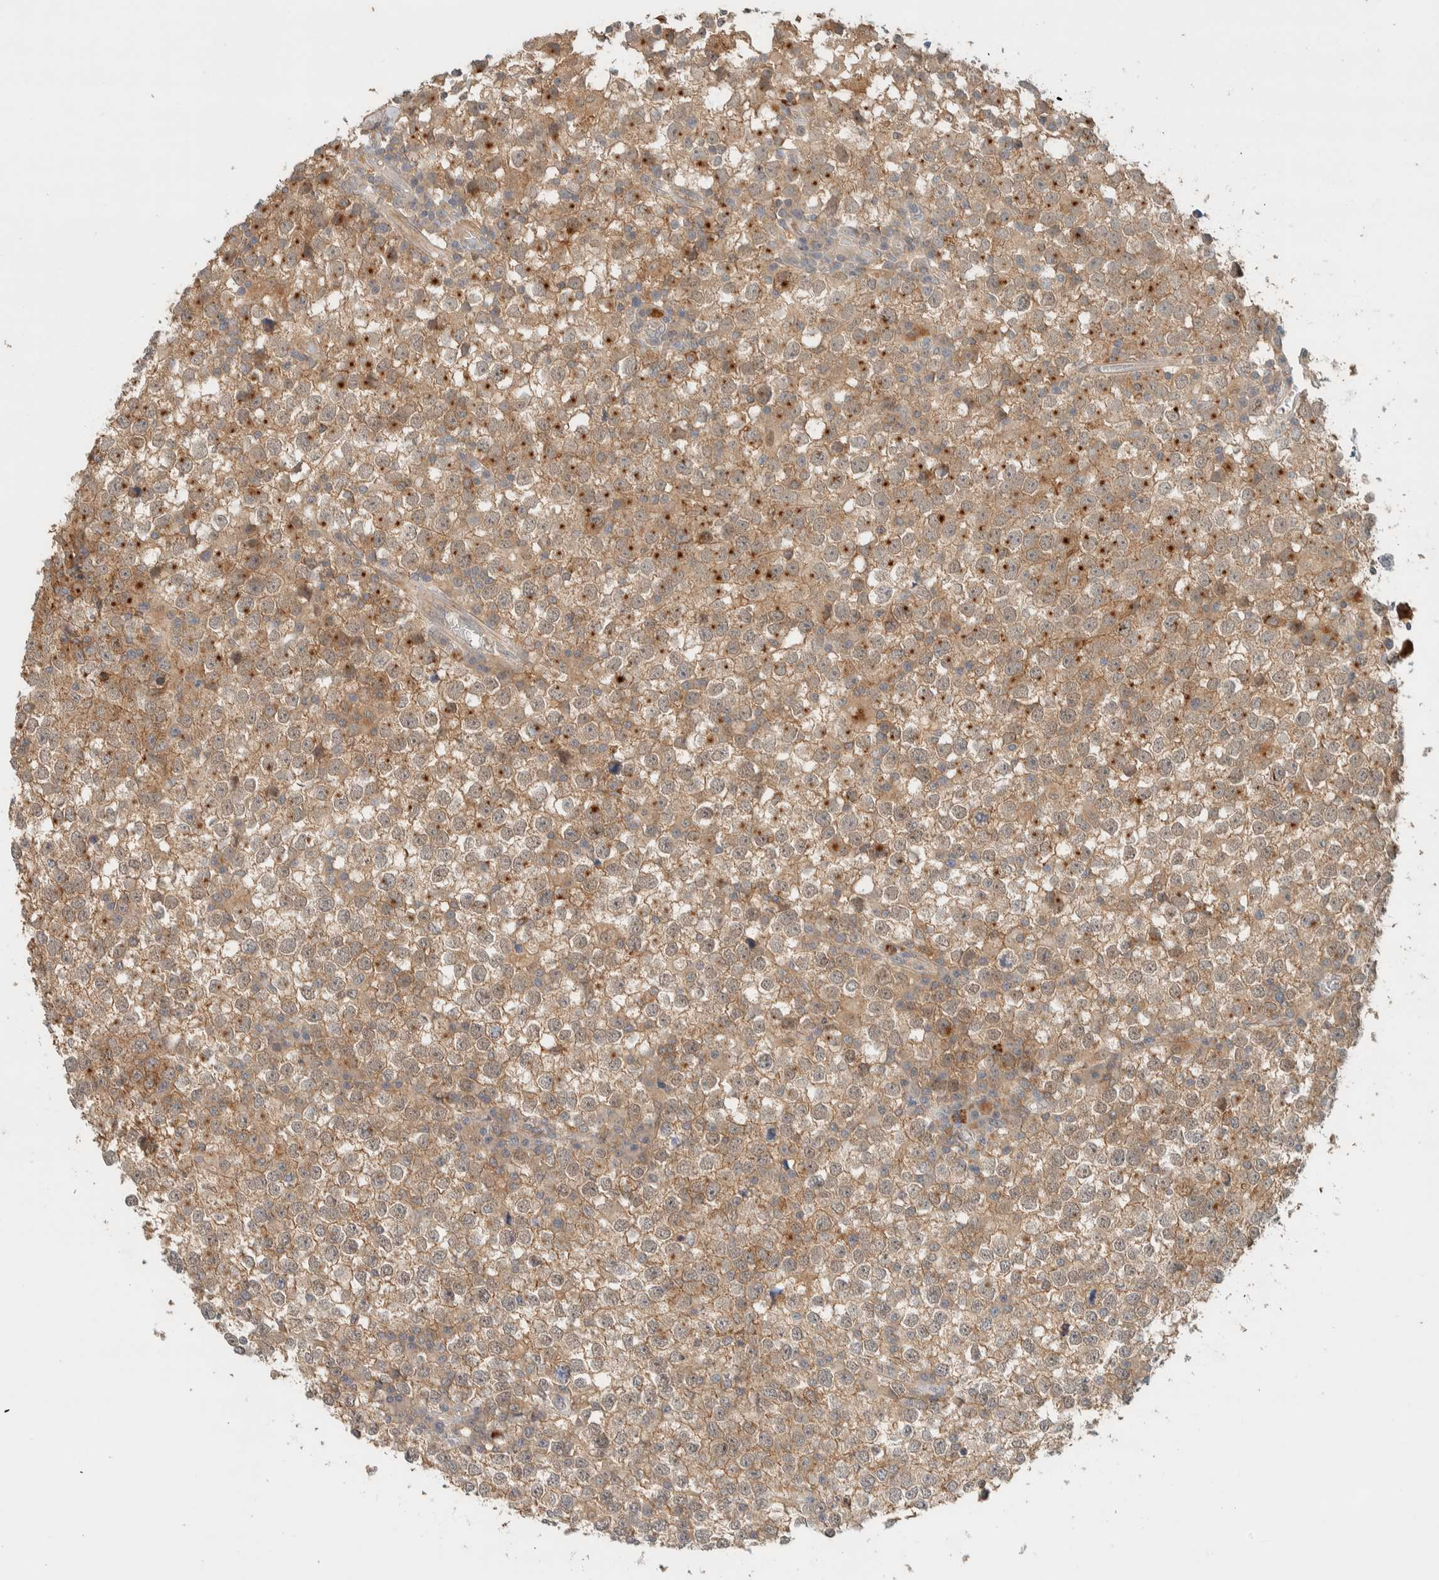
{"staining": {"intensity": "moderate", "quantity": ">75%", "location": "cytoplasmic/membranous"}, "tissue": "testis cancer", "cell_type": "Tumor cells", "image_type": "cancer", "snomed": [{"axis": "morphology", "description": "Seminoma, NOS"}, {"axis": "topography", "description": "Testis"}], "caption": "There is medium levels of moderate cytoplasmic/membranous positivity in tumor cells of testis seminoma, as demonstrated by immunohistochemical staining (brown color).", "gene": "RAB11FIP1", "patient": {"sex": "male", "age": 65}}